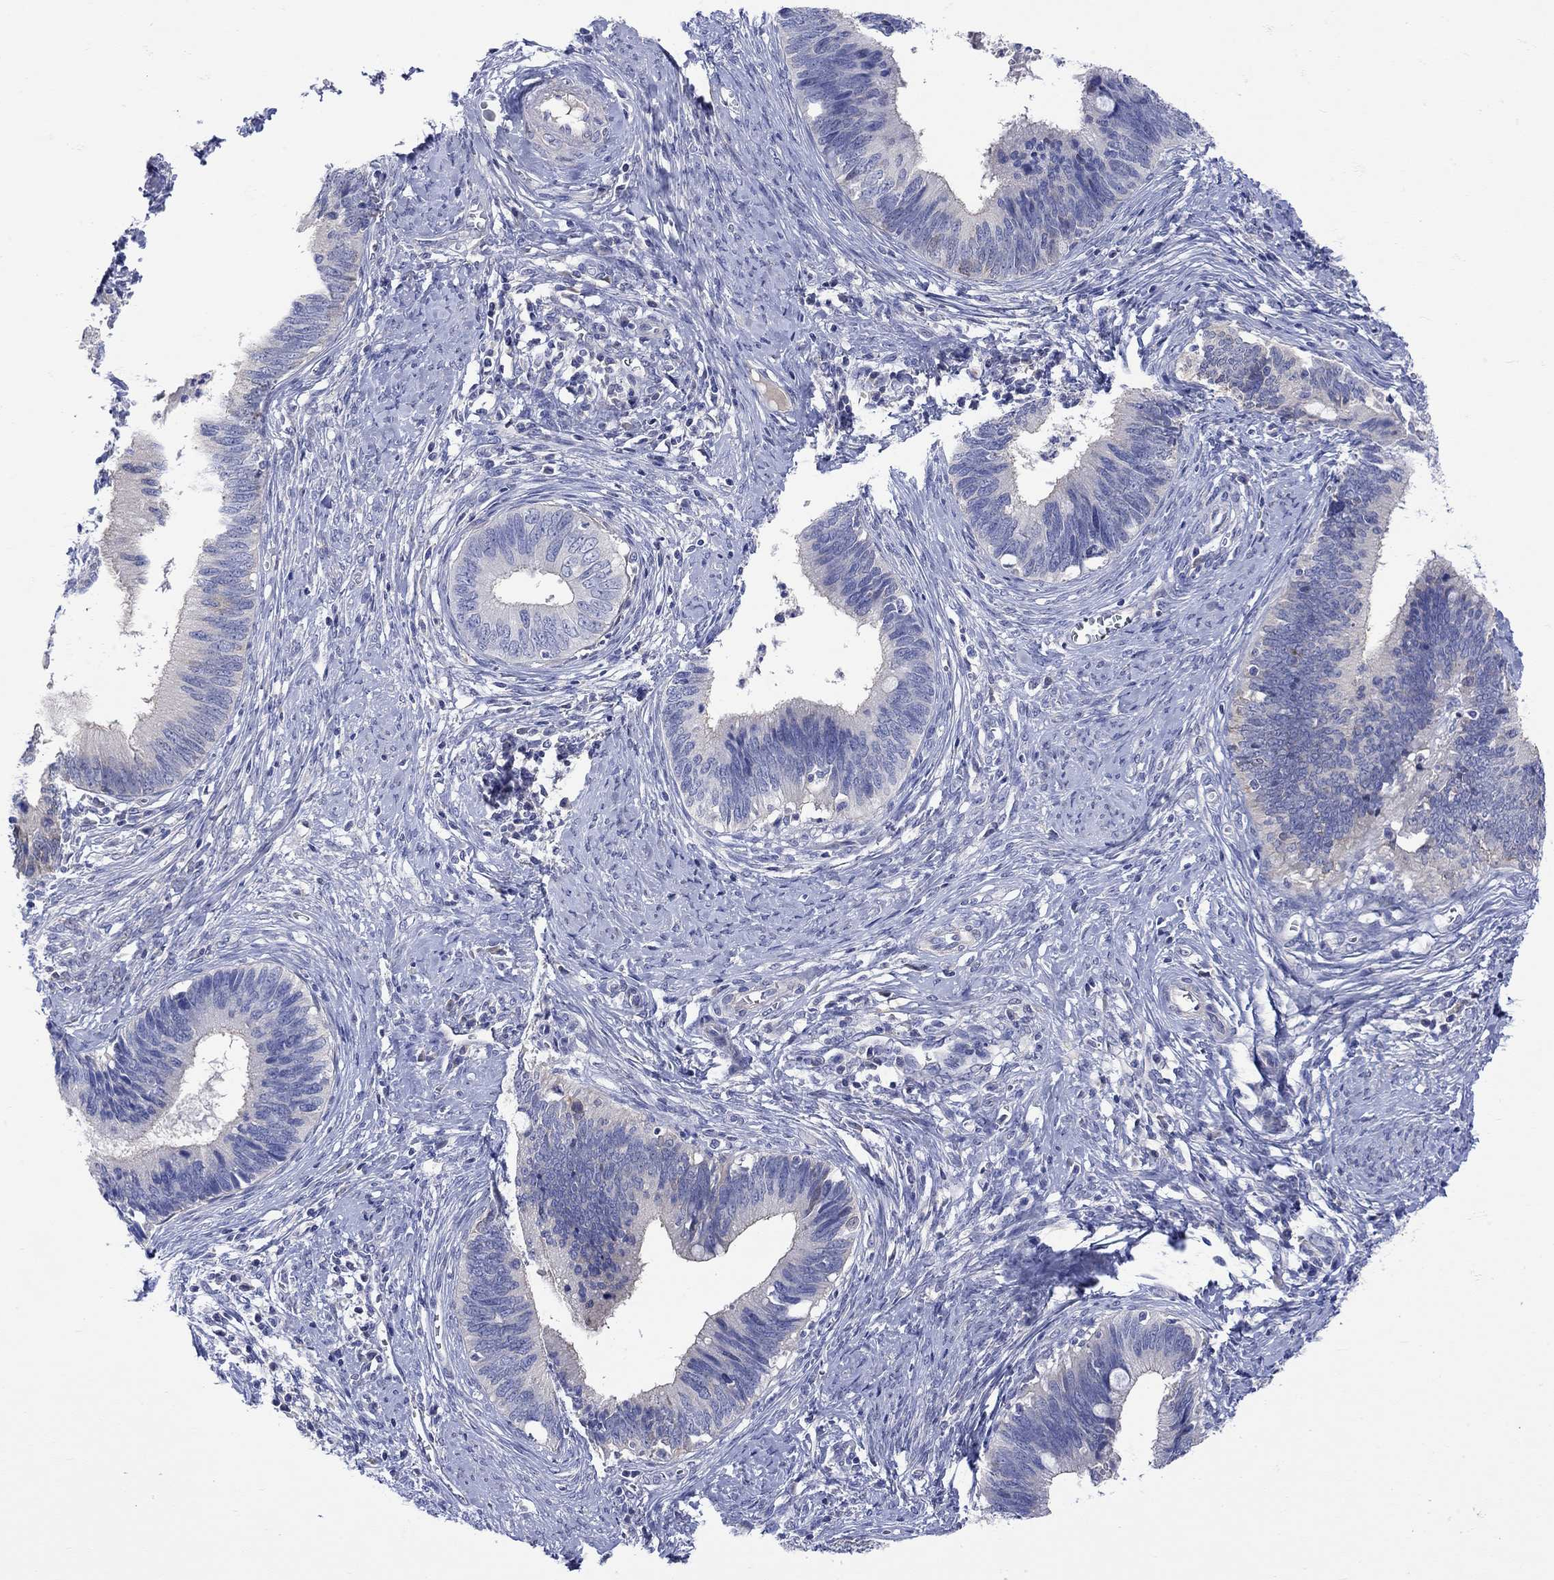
{"staining": {"intensity": "negative", "quantity": "none", "location": "none"}, "tissue": "cervical cancer", "cell_type": "Tumor cells", "image_type": "cancer", "snomed": [{"axis": "morphology", "description": "Adenocarcinoma, NOS"}, {"axis": "topography", "description": "Cervix"}], "caption": "IHC of human cervical cancer (adenocarcinoma) displays no staining in tumor cells.", "gene": "MSI1", "patient": {"sex": "female", "age": 42}}